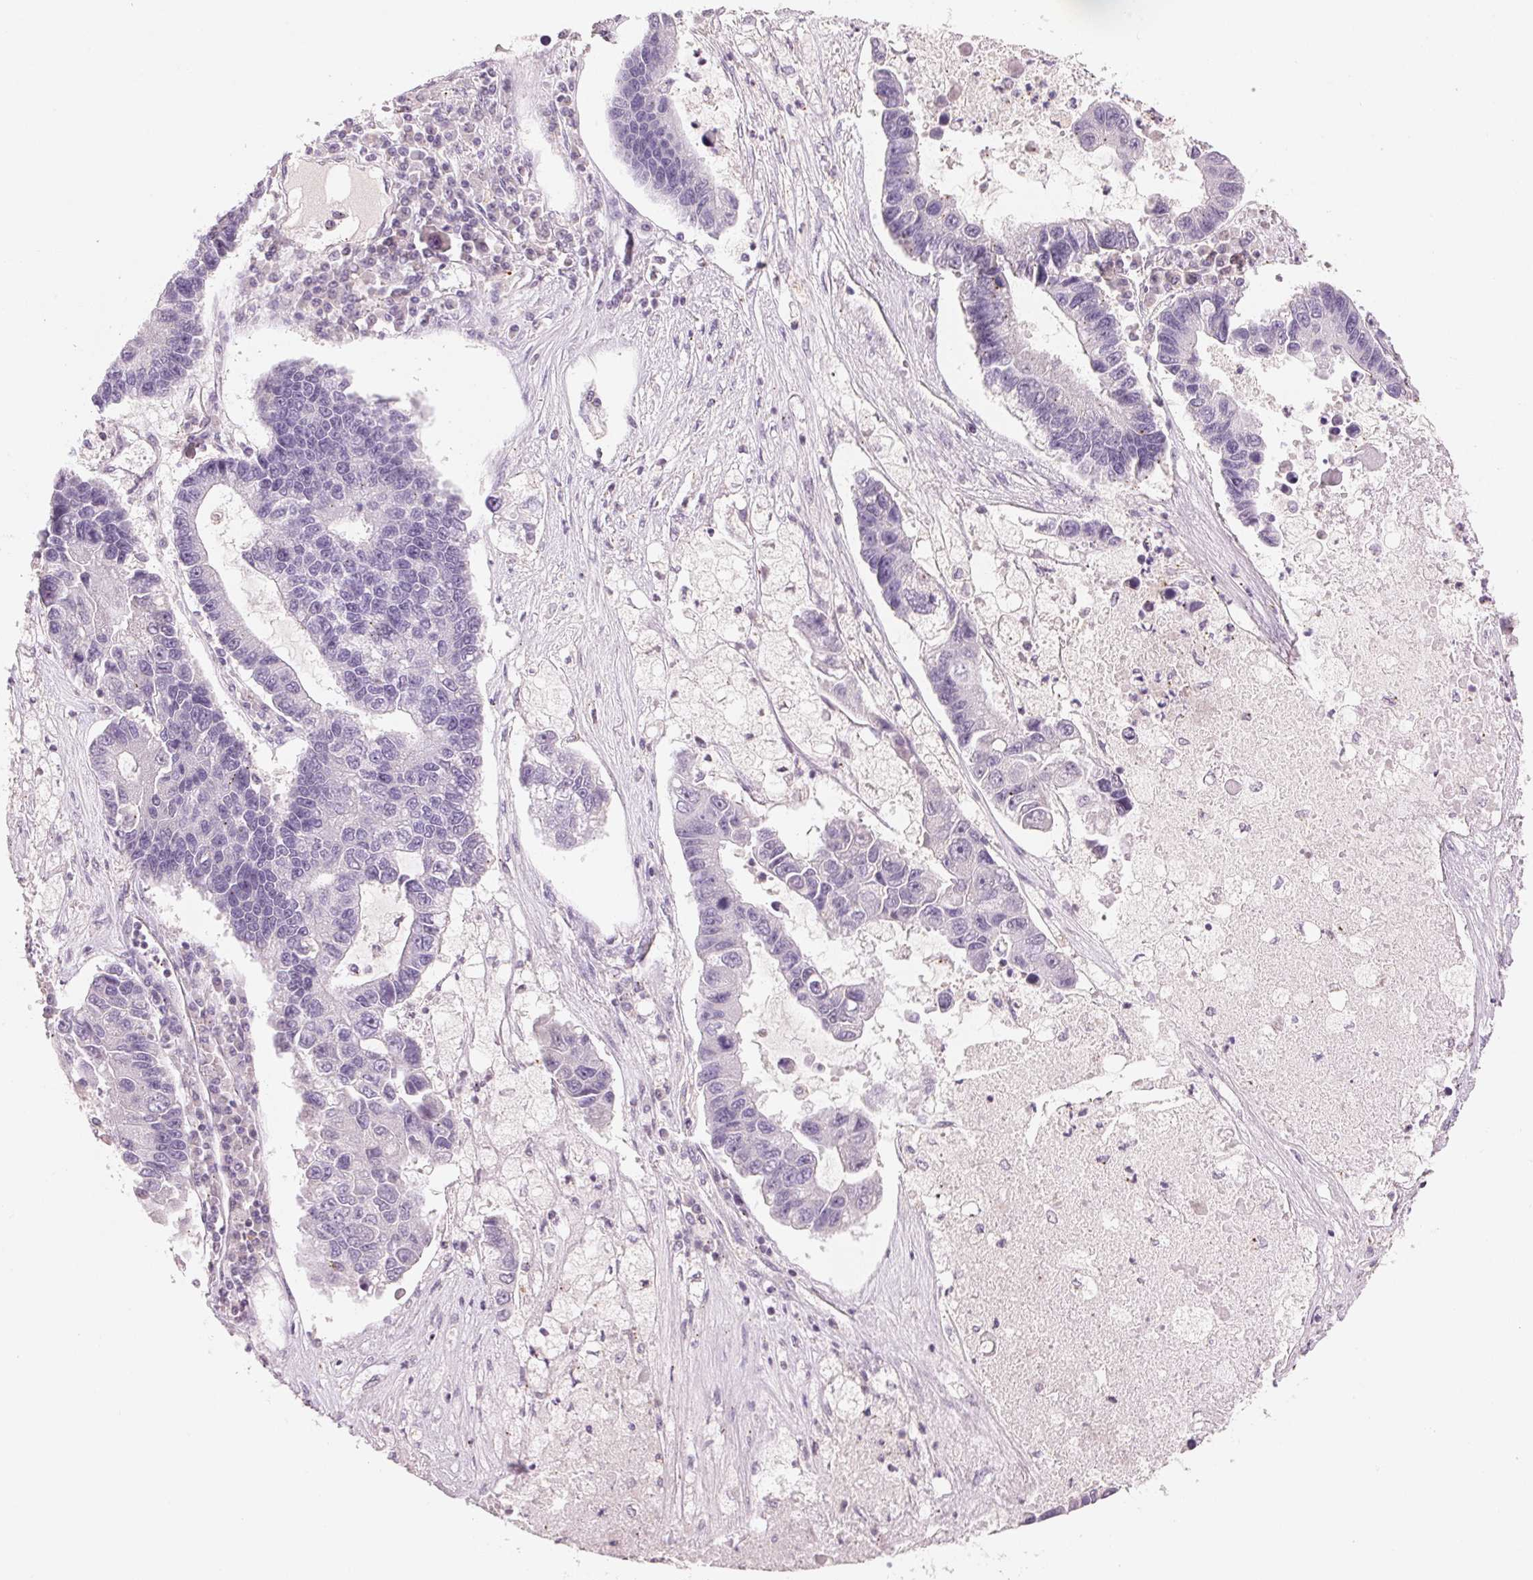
{"staining": {"intensity": "negative", "quantity": "none", "location": "none"}, "tissue": "lung cancer", "cell_type": "Tumor cells", "image_type": "cancer", "snomed": [{"axis": "morphology", "description": "Adenocarcinoma, NOS"}, {"axis": "topography", "description": "Bronchus"}, {"axis": "topography", "description": "Lung"}], "caption": "A micrograph of human adenocarcinoma (lung) is negative for staining in tumor cells.", "gene": "HOXB13", "patient": {"sex": "female", "age": 51}}